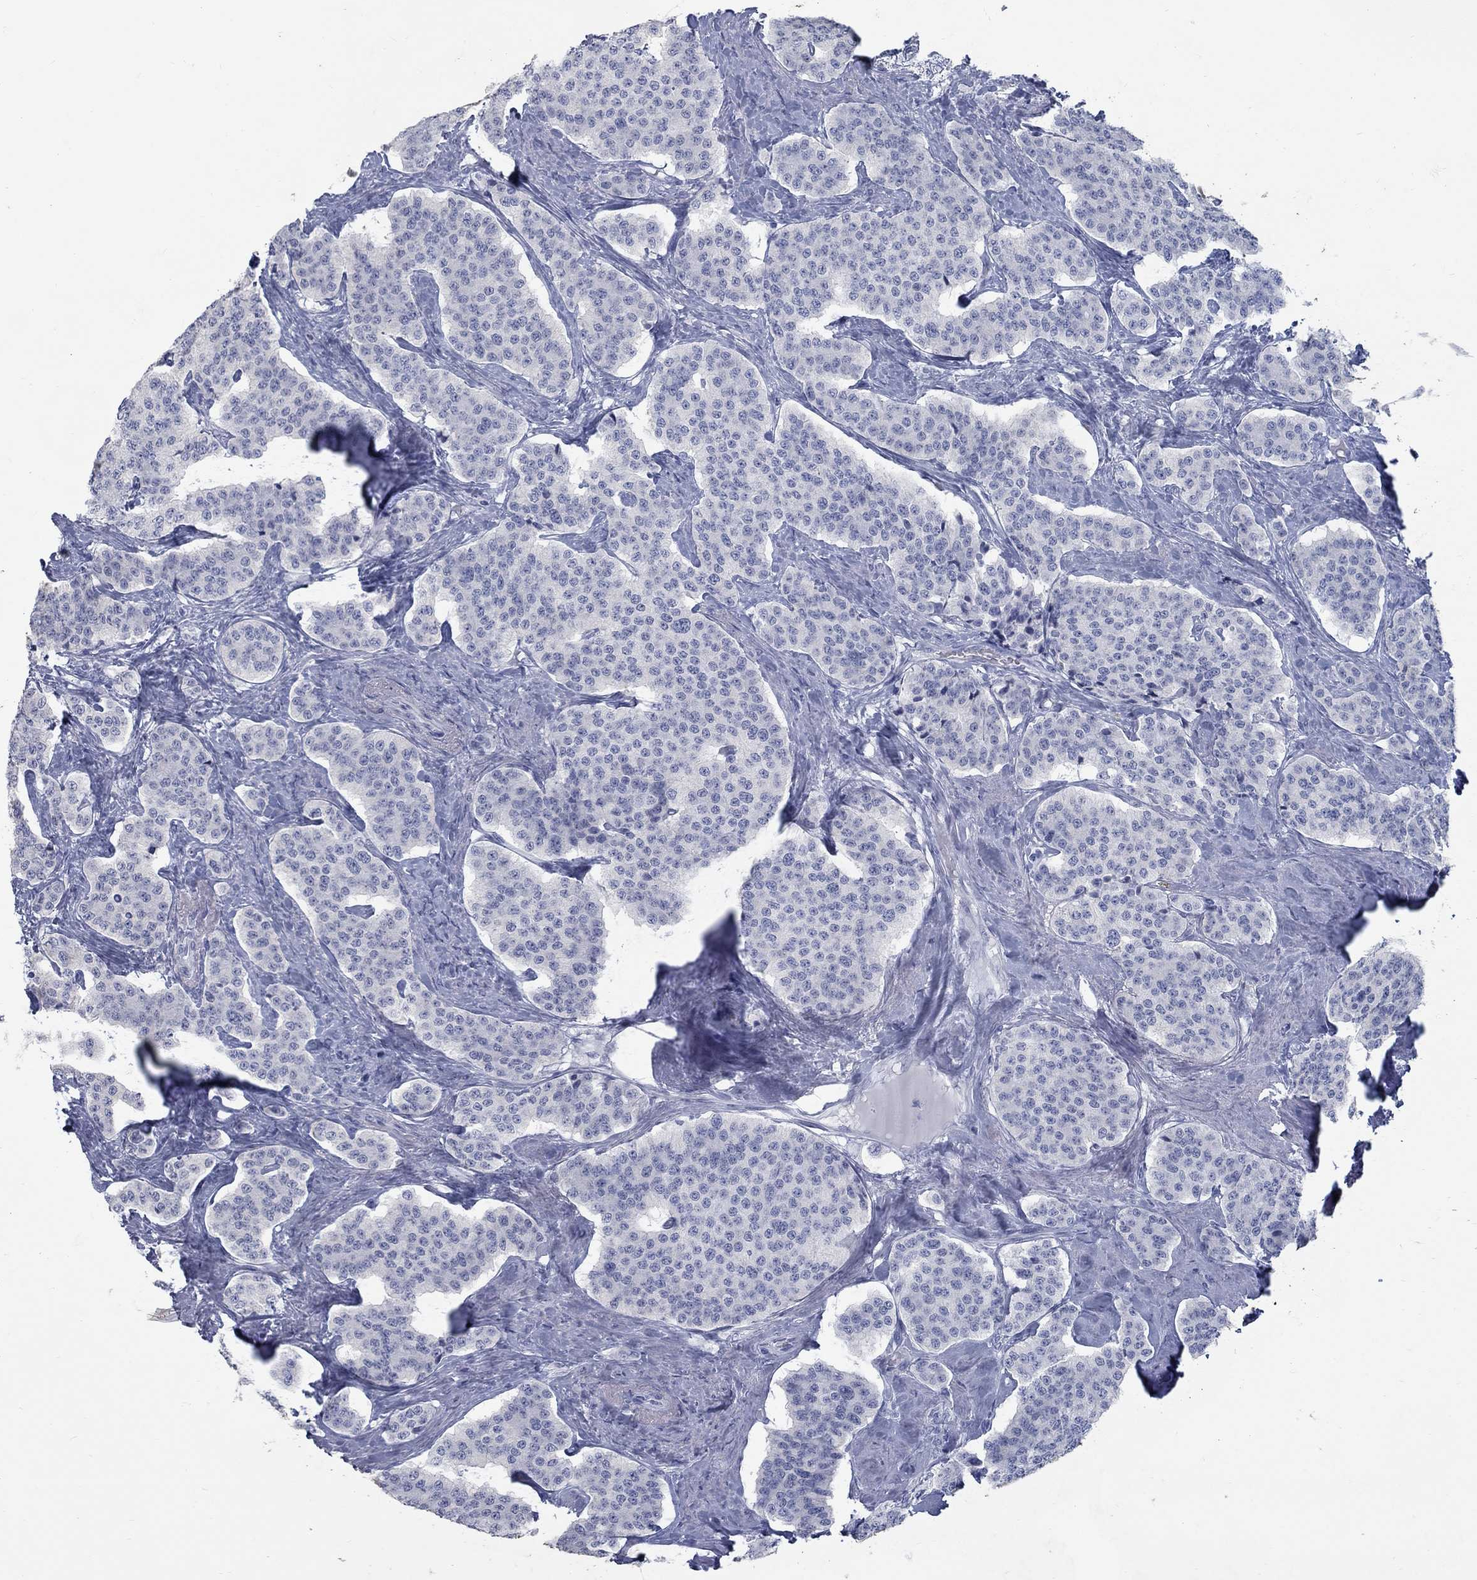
{"staining": {"intensity": "negative", "quantity": "none", "location": "none"}, "tissue": "carcinoid", "cell_type": "Tumor cells", "image_type": "cancer", "snomed": [{"axis": "morphology", "description": "Carcinoid, malignant, NOS"}, {"axis": "topography", "description": "Small intestine"}], "caption": "A photomicrograph of malignant carcinoid stained for a protein shows no brown staining in tumor cells. Brightfield microscopy of immunohistochemistry stained with DAB (brown) and hematoxylin (blue), captured at high magnification.", "gene": "RFTN2", "patient": {"sex": "female", "age": 58}}